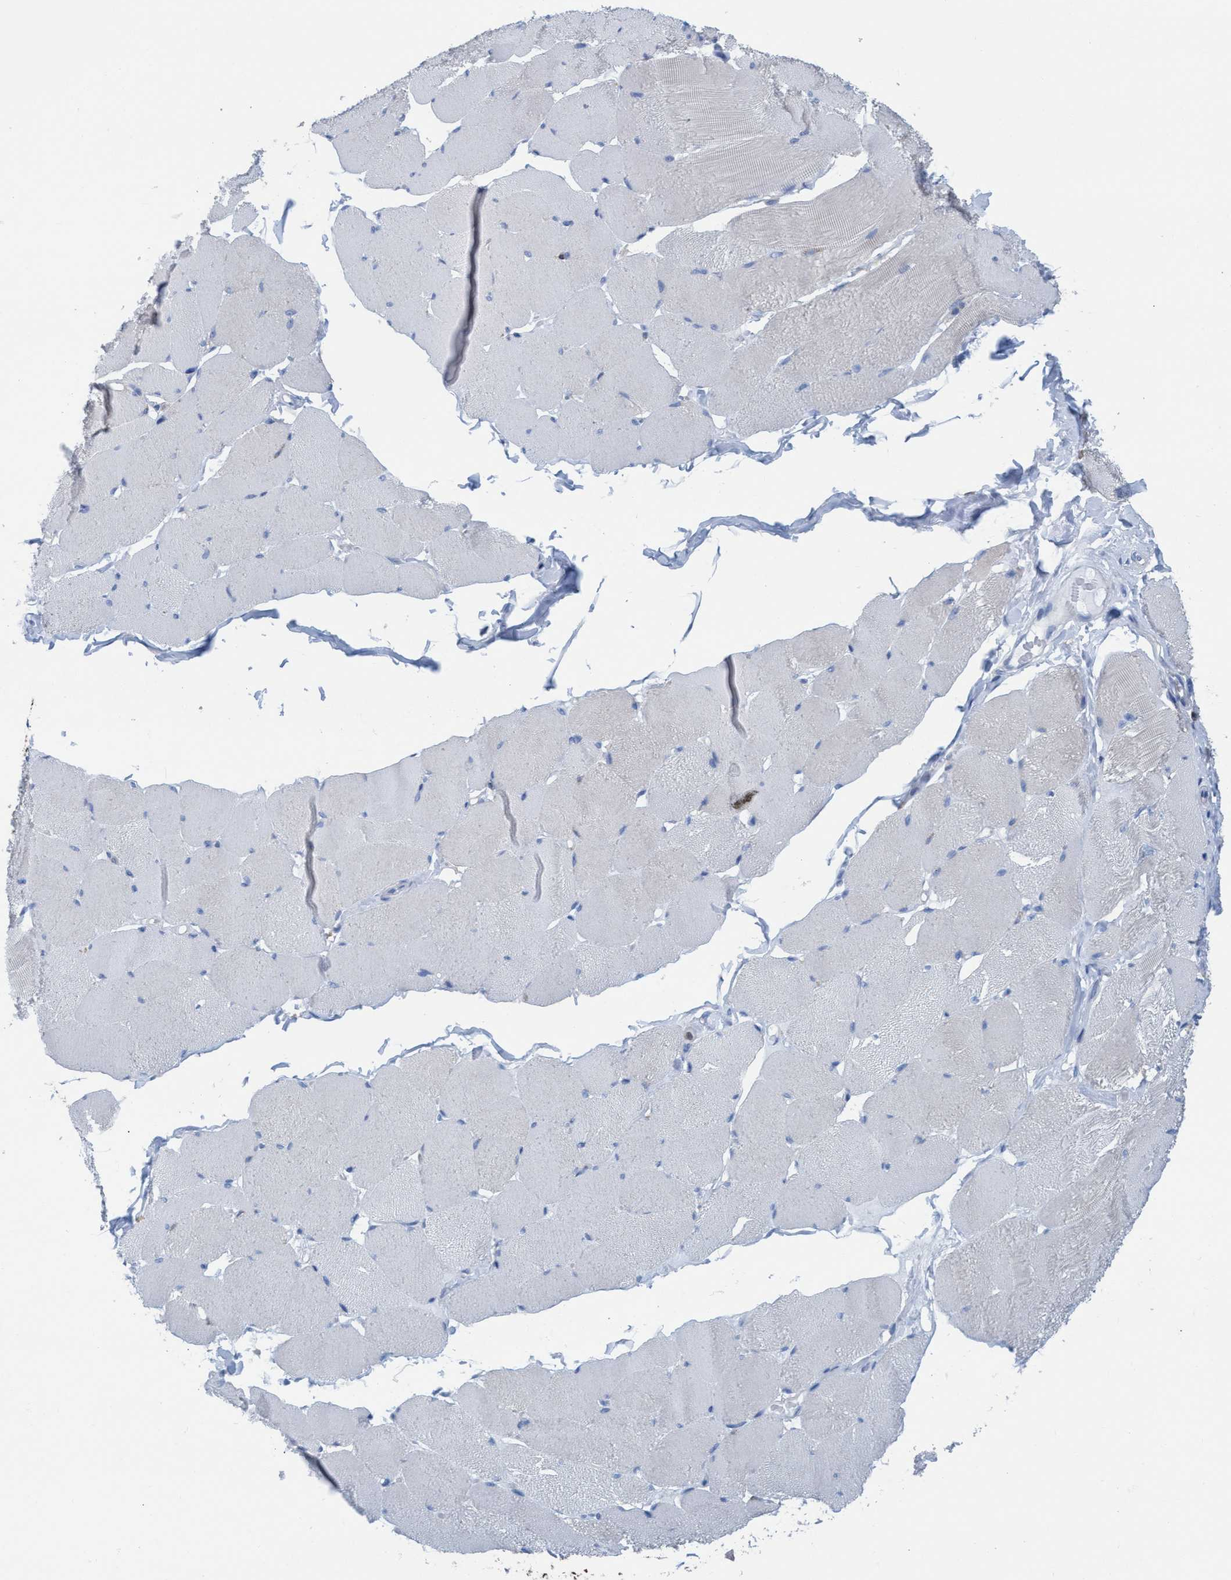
{"staining": {"intensity": "weak", "quantity": "<25%", "location": "cytoplasmic/membranous"}, "tissue": "skeletal muscle", "cell_type": "Myocytes", "image_type": "normal", "snomed": [{"axis": "morphology", "description": "Normal tissue, NOS"}, {"axis": "topography", "description": "Skin"}, {"axis": "topography", "description": "Skeletal muscle"}], "caption": "The photomicrograph displays no significant positivity in myocytes of skeletal muscle. (DAB (3,3'-diaminobenzidine) IHC with hematoxylin counter stain).", "gene": "EZR", "patient": {"sex": "male", "age": 83}}